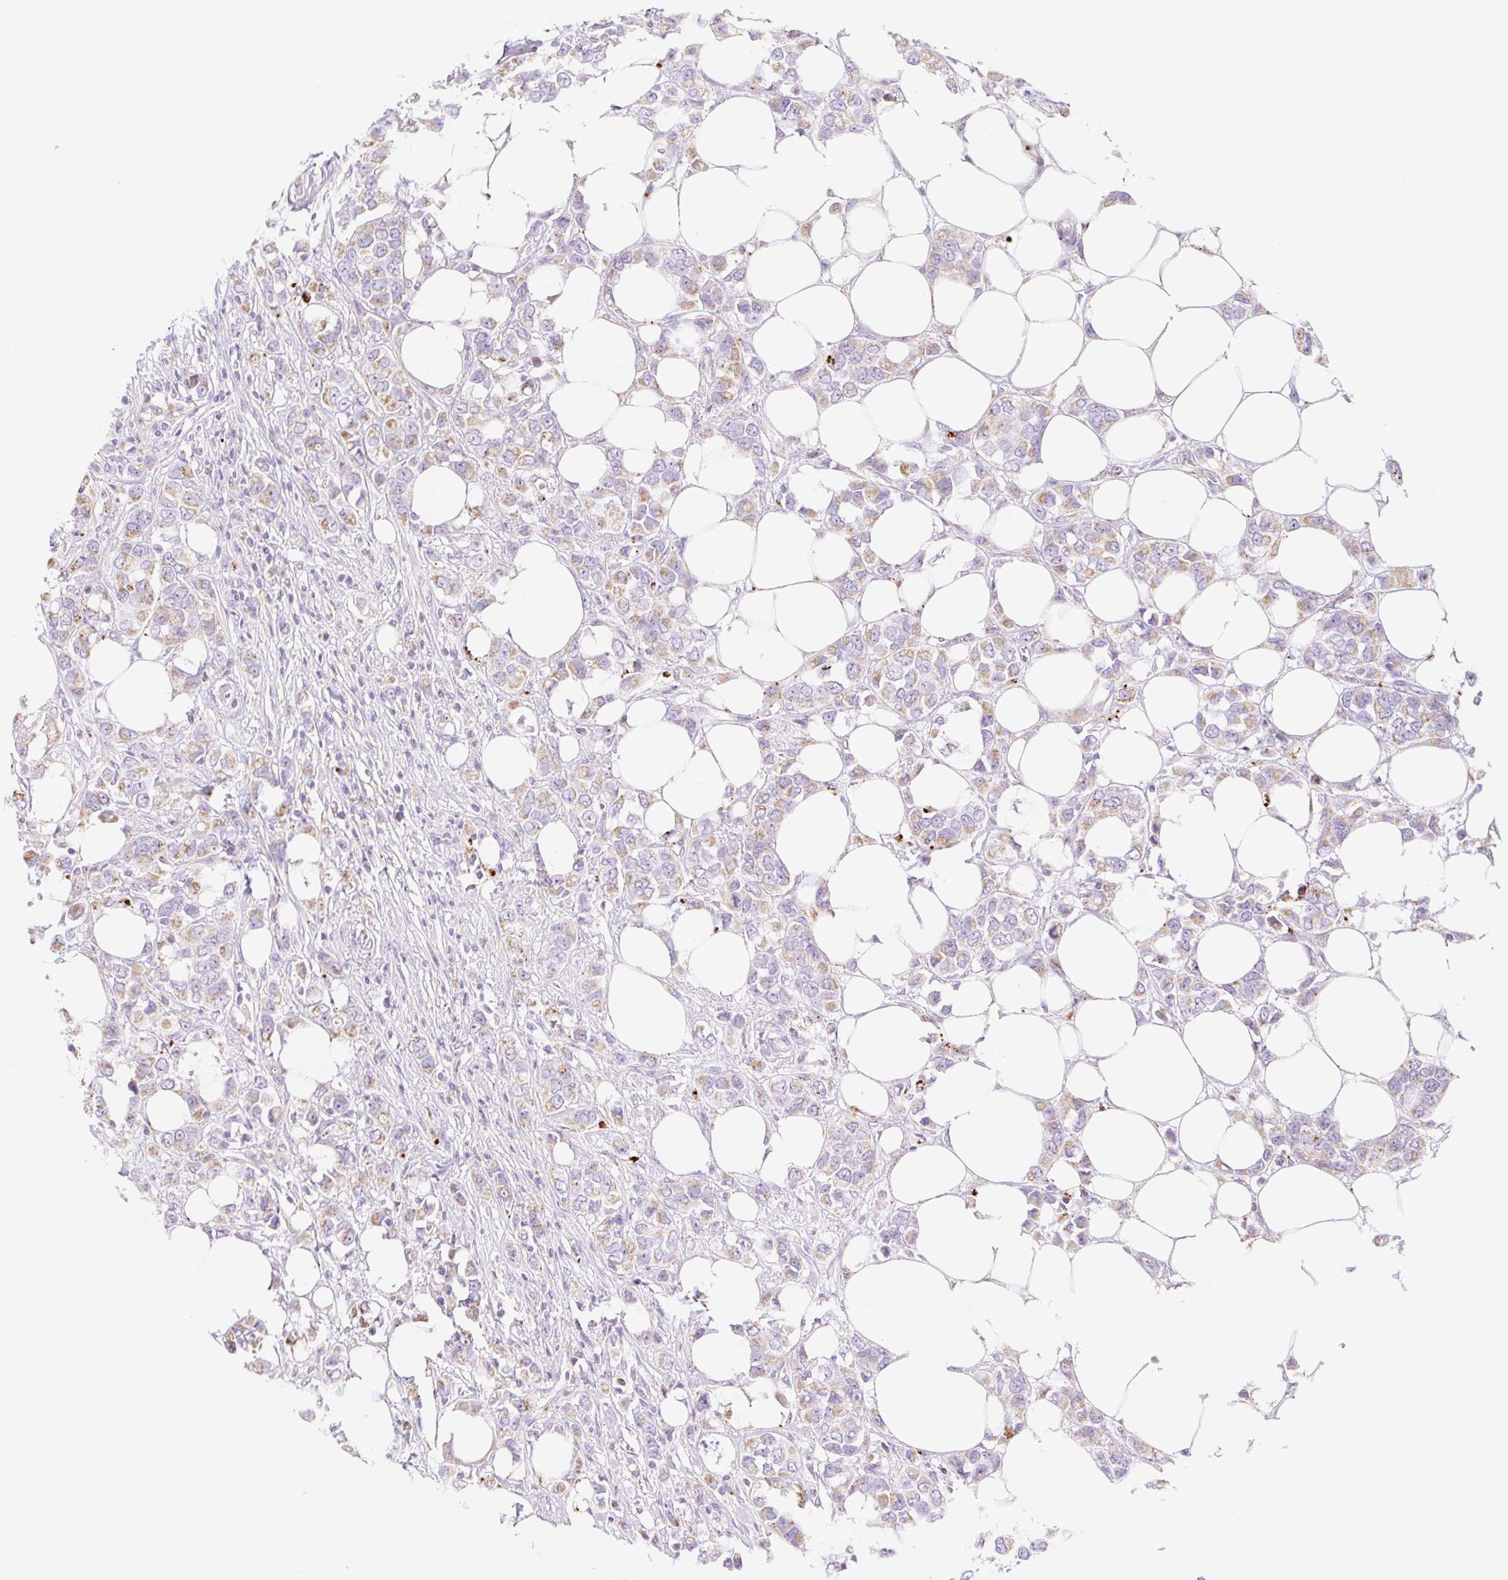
{"staining": {"intensity": "weak", "quantity": "25%-75%", "location": "cytoplasmic/membranous"}, "tissue": "breast cancer", "cell_type": "Tumor cells", "image_type": "cancer", "snomed": [{"axis": "morphology", "description": "Lobular carcinoma"}, {"axis": "topography", "description": "Breast"}], "caption": "High-magnification brightfield microscopy of breast cancer stained with DAB (brown) and counterstained with hematoxylin (blue). tumor cells exhibit weak cytoplasmic/membranous positivity is seen in about25%-75% of cells.", "gene": "CLEC3A", "patient": {"sex": "female", "age": 91}}